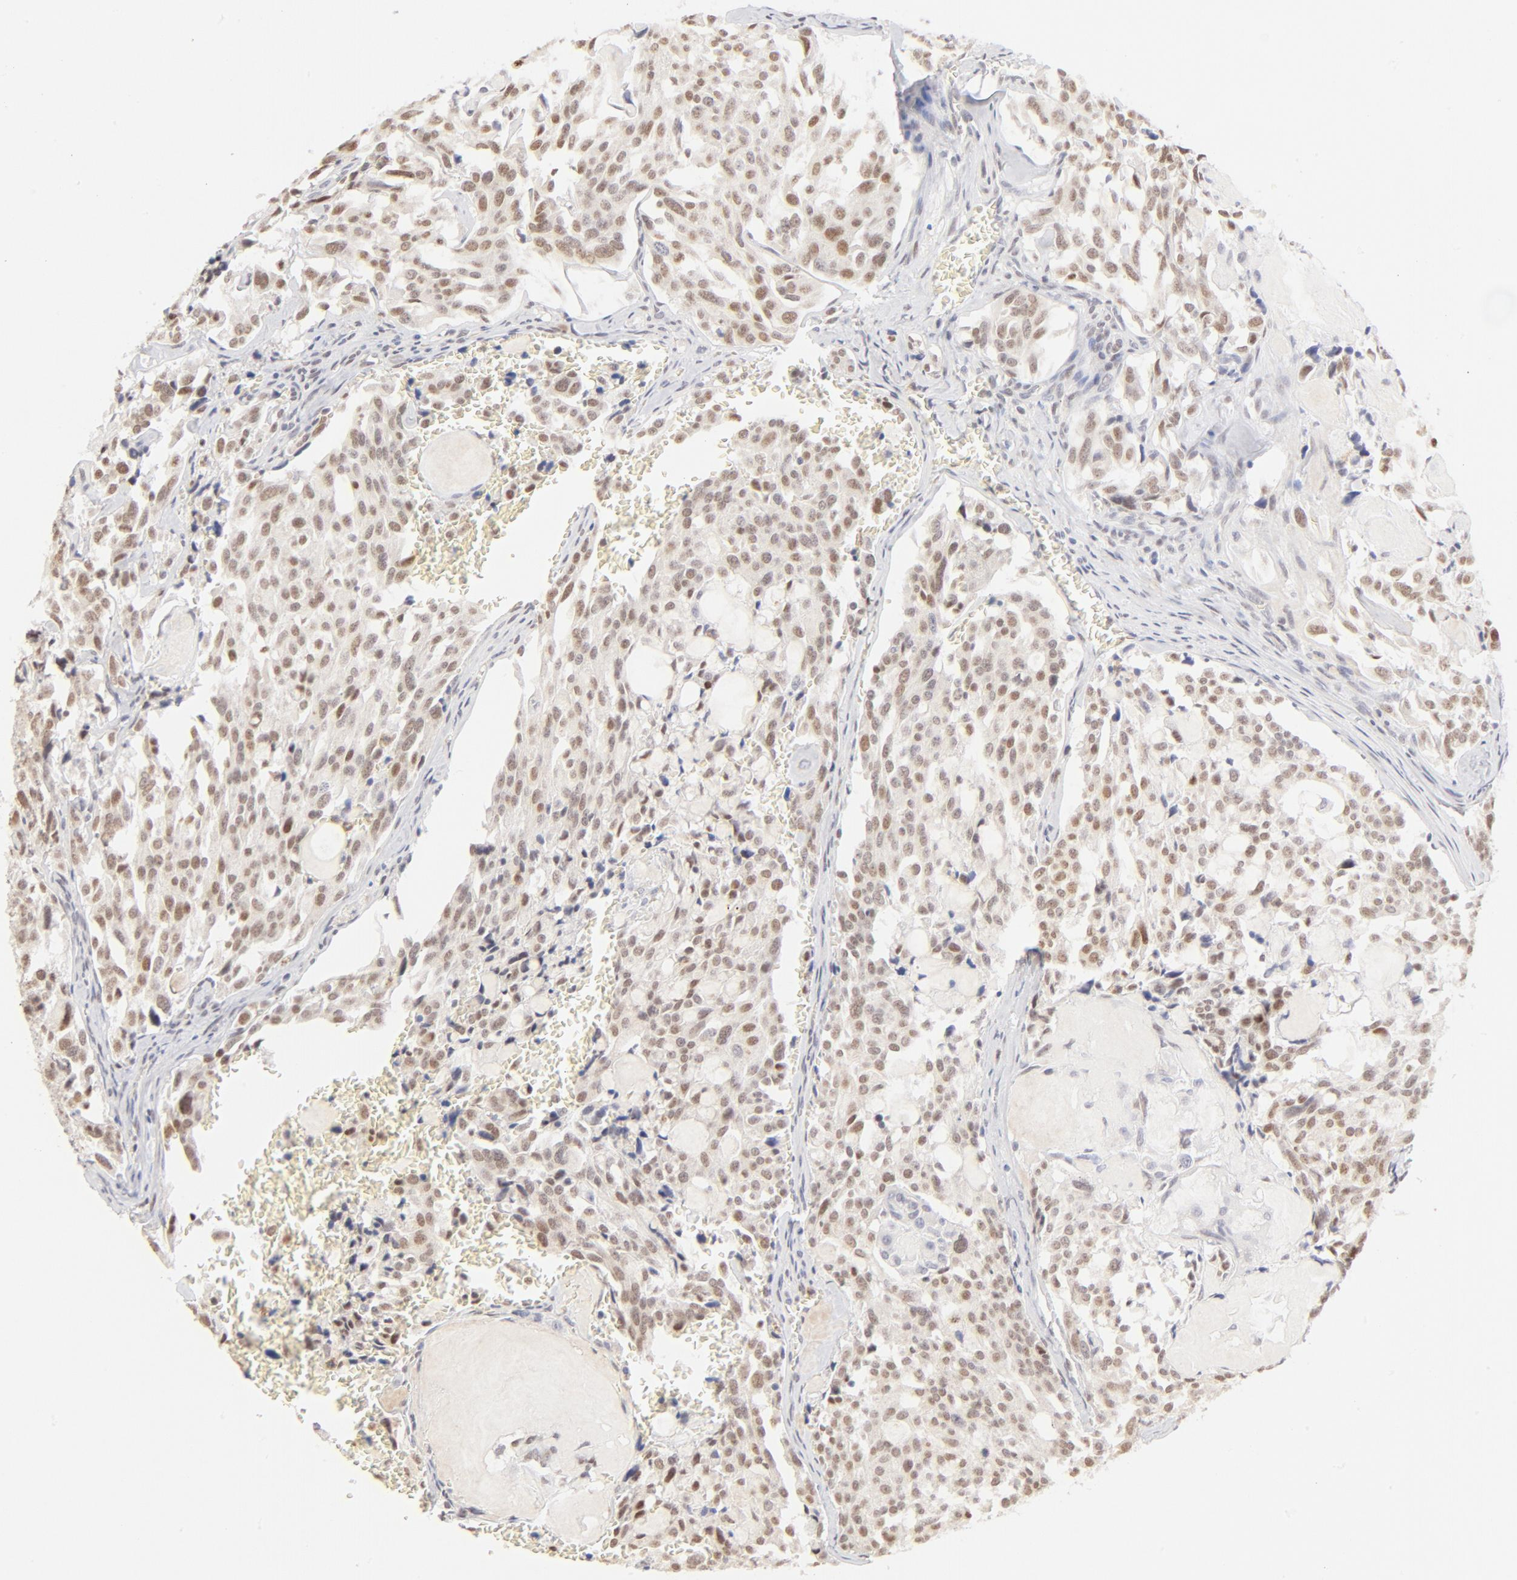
{"staining": {"intensity": "moderate", "quantity": "25%-75%", "location": "nuclear"}, "tissue": "thyroid cancer", "cell_type": "Tumor cells", "image_type": "cancer", "snomed": [{"axis": "morphology", "description": "Carcinoma, NOS"}, {"axis": "morphology", "description": "Carcinoid, malignant, NOS"}, {"axis": "topography", "description": "Thyroid gland"}], "caption": "A histopathology image showing moderate nuclear expression in about 25%-75% of tumor cells in thyroid carcinoma, as visualized by brown immunohistochemical staining.", "gene": "PBX1", "patient": {"sex": "male", "age": 33}}